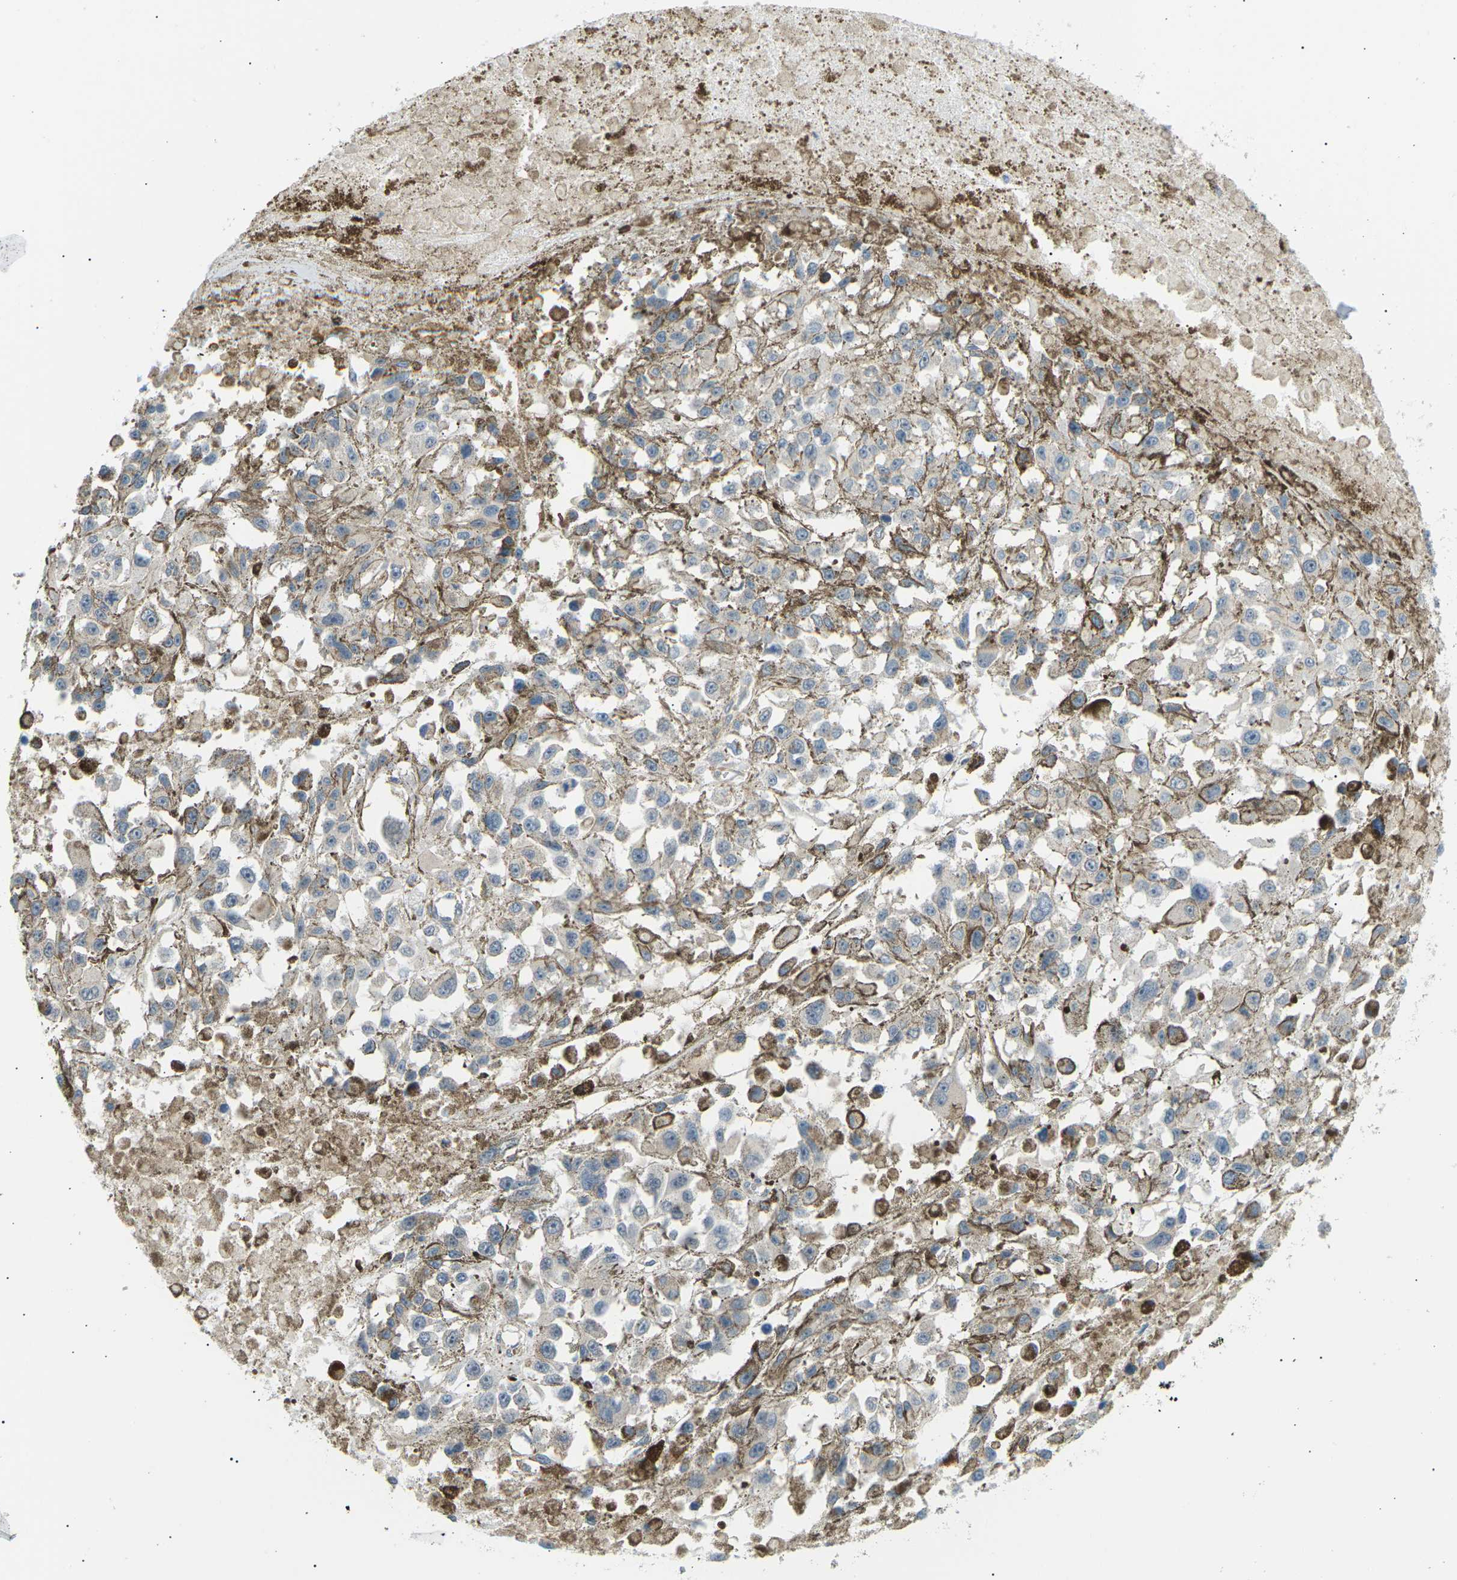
{"staining": {"intensity": "weak", "quantity": "<25%", "location": "cytoplasmic/membranous"}, "tissue": "melanoma", "cell_type": "Tumor cells", "image_type": "cancer", "snomed": [{"axis": "morphology", "description": "Malignant melanoma, Metastatic site"}, {"axis": "topography", "description": "Lymph node"}], "caption": "IHC image of neoplastic tissue: human malignant melanoma (metastatic site) stained with DAB shows no significant protein positivity in tumor cells. The staining was performed using DAB to visualize the protein expression in brown, while the nuclei were stained in blue with hematoxylin (Magnification: 20x).", "gene": "TBC1D8", "patient": {"sex": "male", "age": 59}}